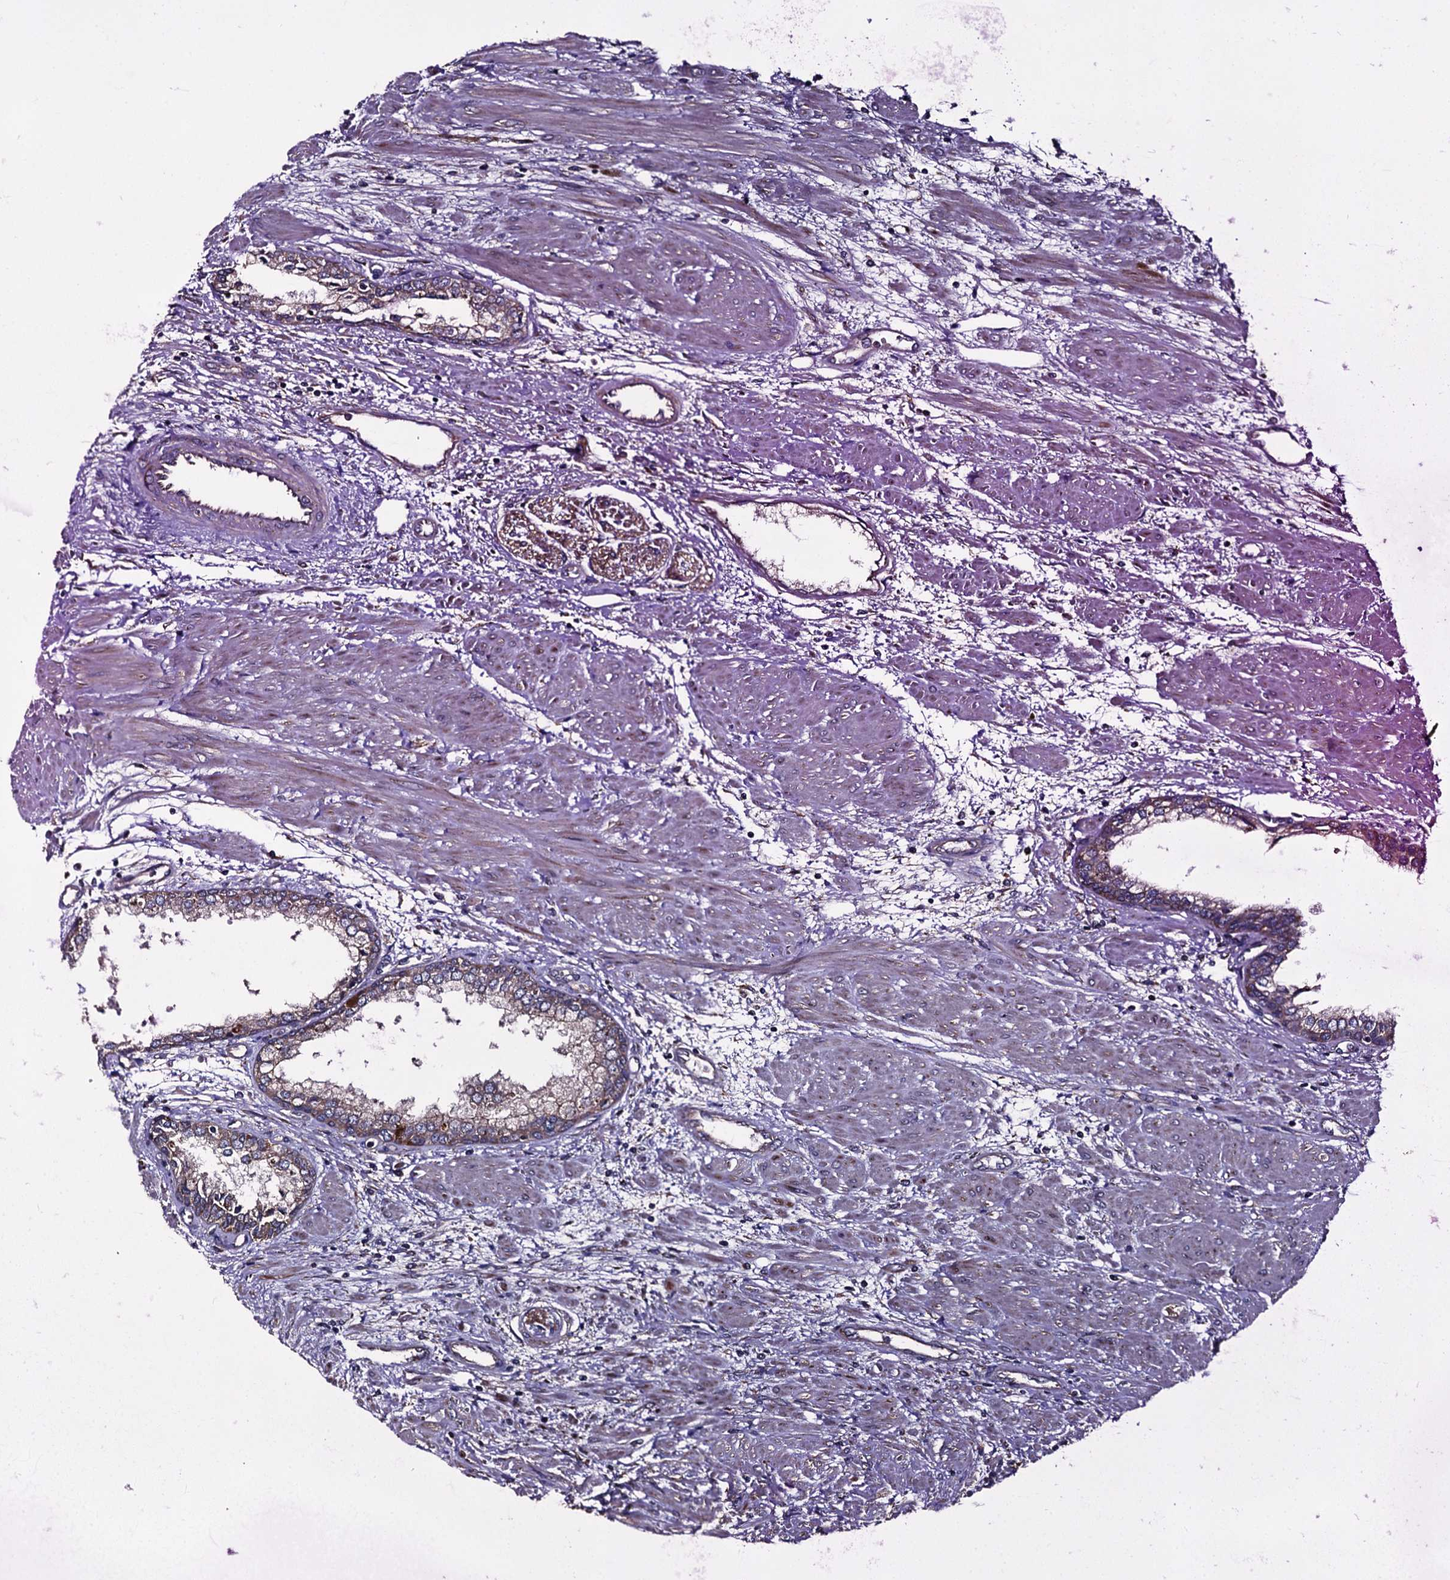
{"staining": {"intensity": "moderate", "quantity": "25%-75%", "location": "cytoplasmic/membranous"}, "tissue": "prostate cancer", "cell_type": "Tumor cells", "image_type": "cancer", "snomed": [{"axis": "morphology", "description": "Adenocarcinoma, Low grade"}, {"axis": "topography", "description": "Prostate"}], "caption": "About 25%-75% of tumor cells in prostate adenocarcinoma (low-grade) reveal moderate cytoplasmic/membranous protein positivity as visualized by brown immunohistochemical staining.", "gene": "ACSS3", "patient": {"sex": "male", "age": 68}}